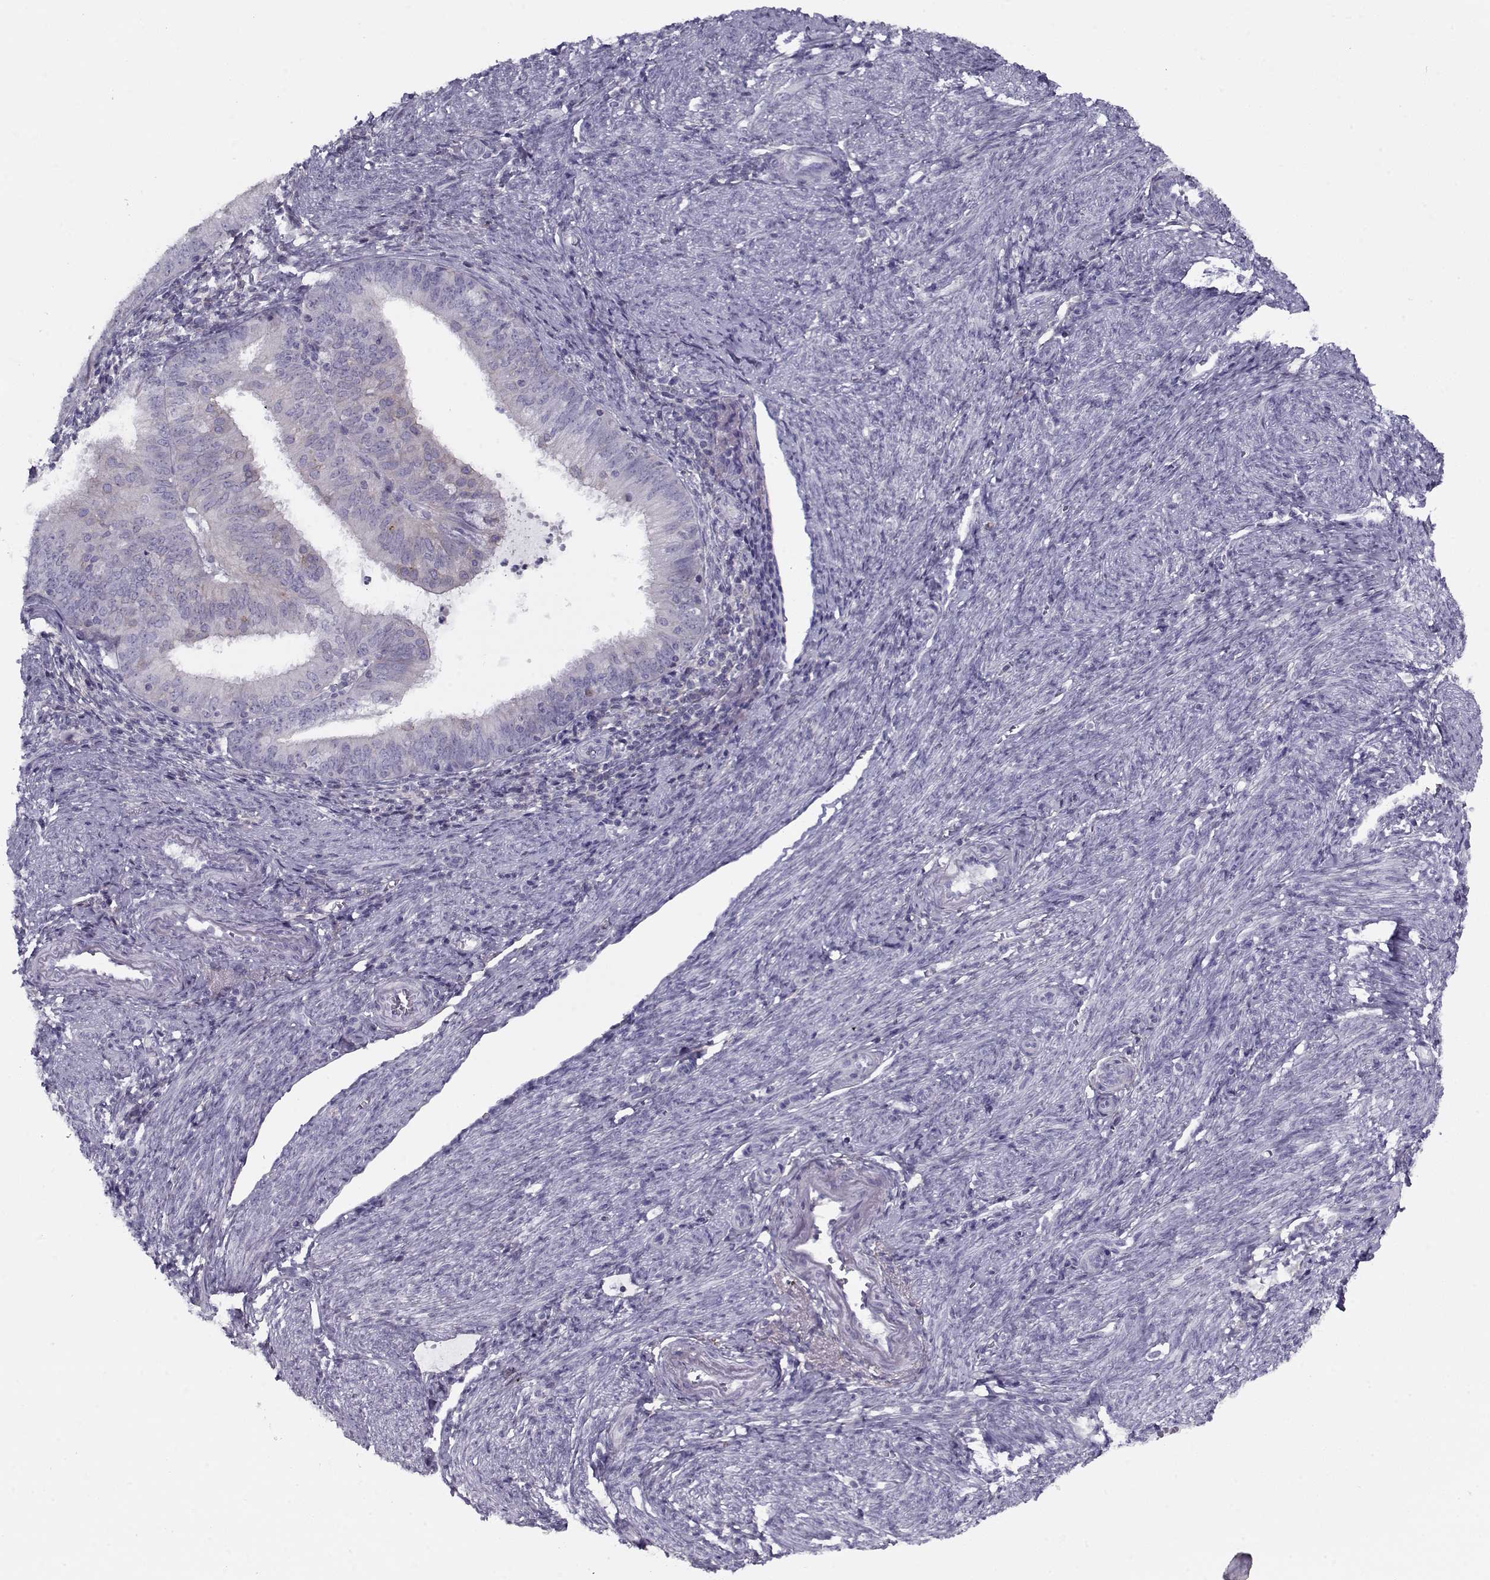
{"staining": {"intensity": "negative", "quantity": "none", "location": "none"}, "tissue": "endometrial cancer", "cell_type": "Tumor cells", "image_type": "cancer", "snomed": [{"axis": "morphology", "description": "Adenocarcinoma, NOS"}, {"axis": "topography", "description": "Endometrium"}], "caption": "An immunohistochemistry image of adenocarcinoma (endometrial) is shown. There is no staining in tumor cells of adenocarcinoma (endometrial). (DAB (3,3'-diaminobenzidine) immunohistochemistry (IHC) visualized using brightfield microscopy, high magnification).", "gene": "PP2D1", "patient": {"sex": "female", "age": 57}}